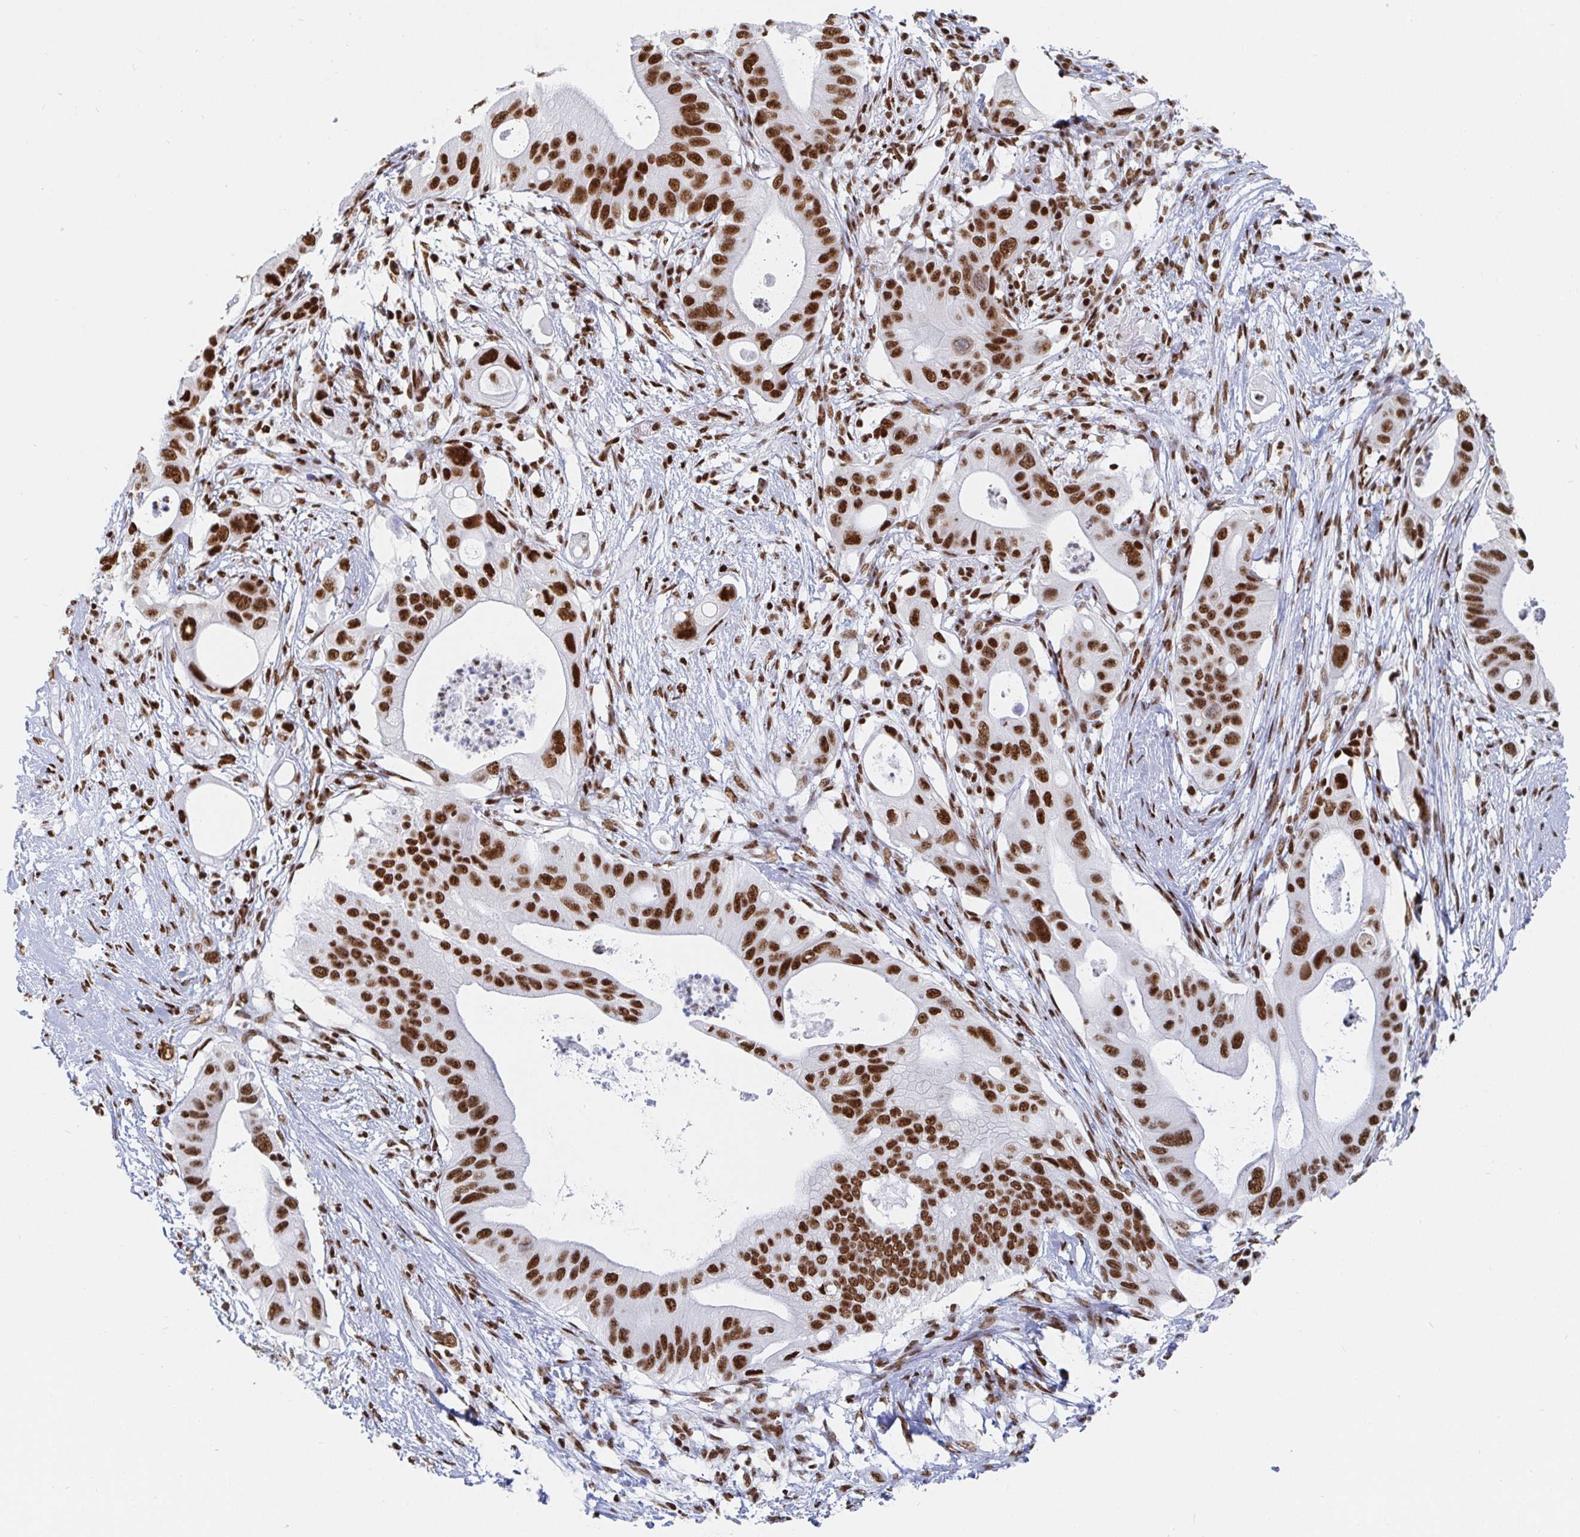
{"staining": {"intensity": "strong", "quantity": ">75%", "location": "nuclear"}, "tissue": "pancreatic cancer", "cell_type": "Tumor cells", "image_type": "cancer", "snomed": [{"axis": "morphology", "description": "Adenocarcinoma, NOS"}, {"axis": "topography", "description": "Pancreas"}], "caption": "This is a photomicrograph of immunohistochemistry (IHC) staining of pancreatic cancer, which shows strong staining in the nuclear of tumor cells.", "gene": "EWSR1", "patient": {"sex": "female", "age": 72}}